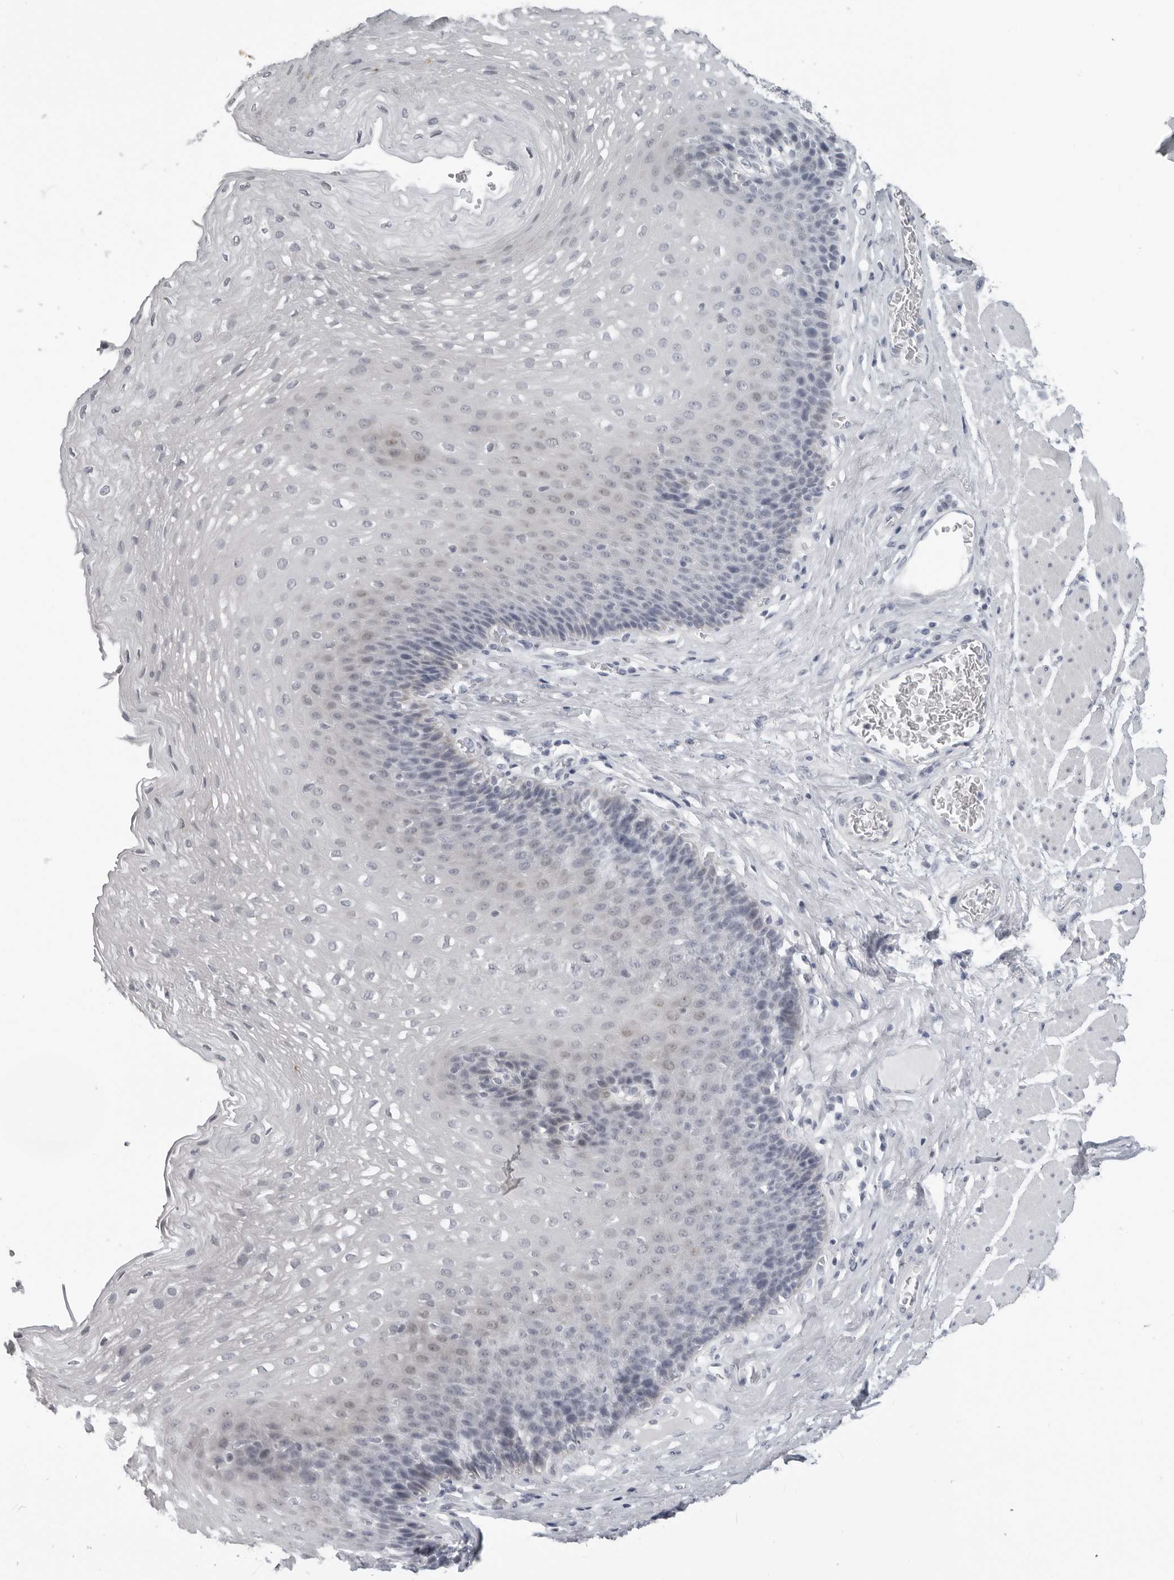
{"staining": {"intensity": "negative", "quantity": "none", "location": "none"}, "tissue": "esophagus", "cell_type": "Squamous epithelial cells", "image_type": "normal", "snomed": [{"axis": "morphology", "description": "Normal tissue, NOS"}, {"axis": "topography", "description": "Esophagus"}], "caption": "Histopathology image shows no significant protein expression in squamous epithelial cells of normal esophagus.", "gene": "OPLAH", "patient": {"sex": "female", "age": 66}}